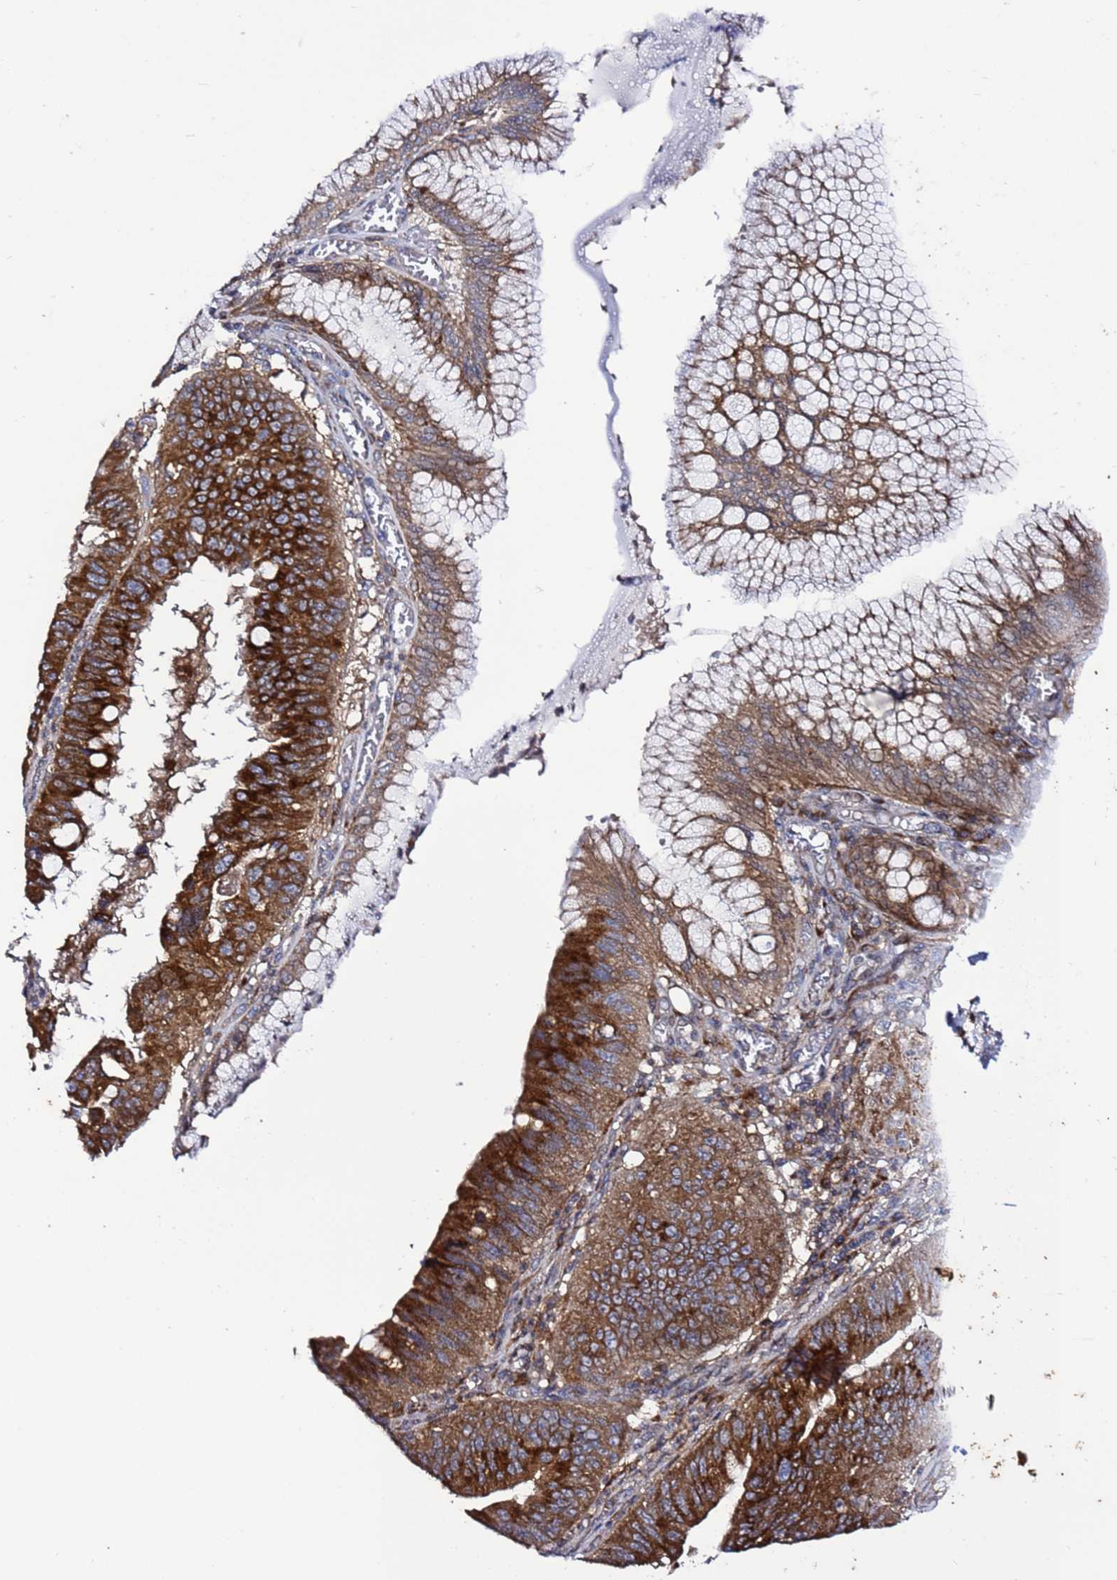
{"staining": {"intensity": "strong", "quantity": ">75%", "location": "cytoplasmic/membranous"}, "tissue": "stomach cancer", "cell_type": "Tumor cells", "image_type": "cancer", "snomed": [{"axis": "morphology", "description": "Adenocarcinoma, NOS"}, {"axis": "topography", "description": "Stomach"}], "caption": "Immunohistochemical staining of human stomach cancer (adenocarcinoma) demonstrates strong cytoplasmic/membranous protein expression in approximately >75% of tumor cells. The staining was performed using DAB to visualize the protein expression in brown, while the nuclei were stained in blue with hematoxylin (Magnification: 20x).", "gene": "TMEM176B", "patient": {"sex": "male", "age": 59}}